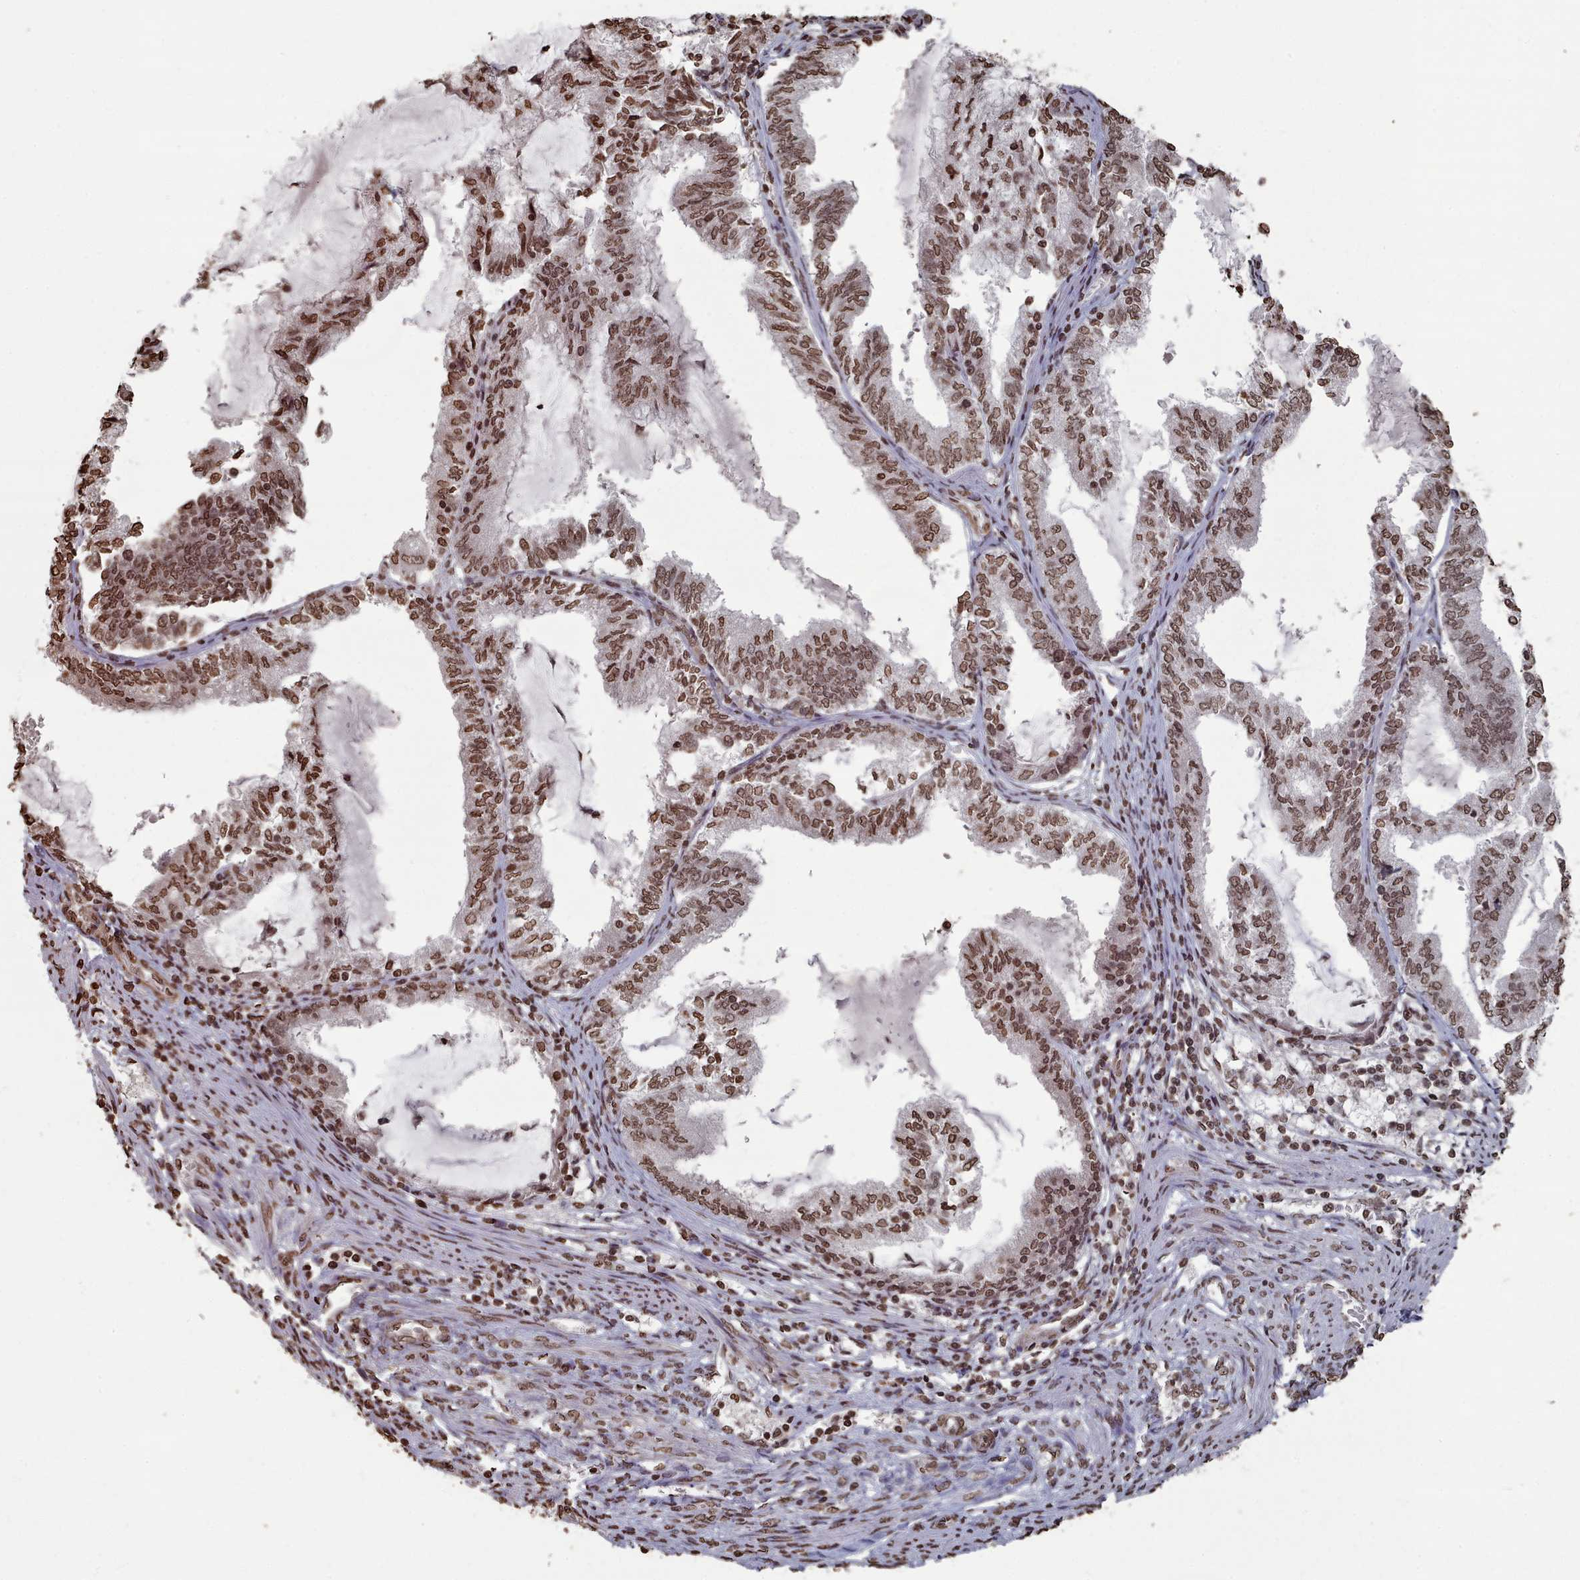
{"staining": {"intensity": "moderate", "quantity": ">75%", "location": "nuclear"}, "tissue": "endometrial cancer", "cell_type": "Tumor cells", "image_type": "cancer", "snomed": [{"axis": "morphology", "description": "Adenocarcinoma, NOS"}, {"axis": "topography", "description": "Endometrium"}], "caption": "IHC micrograph of neoplastic tissue: endometrial adenocarcinoma stained using immunohistochemistry (IHC) displays medium levels of moderate protein expression localized specifically in the nuclear of tumor cells, appearing as a nuclear brown color.", "gene": "PLEKHG5", "patient": {"sex": "female", "age": 81}}